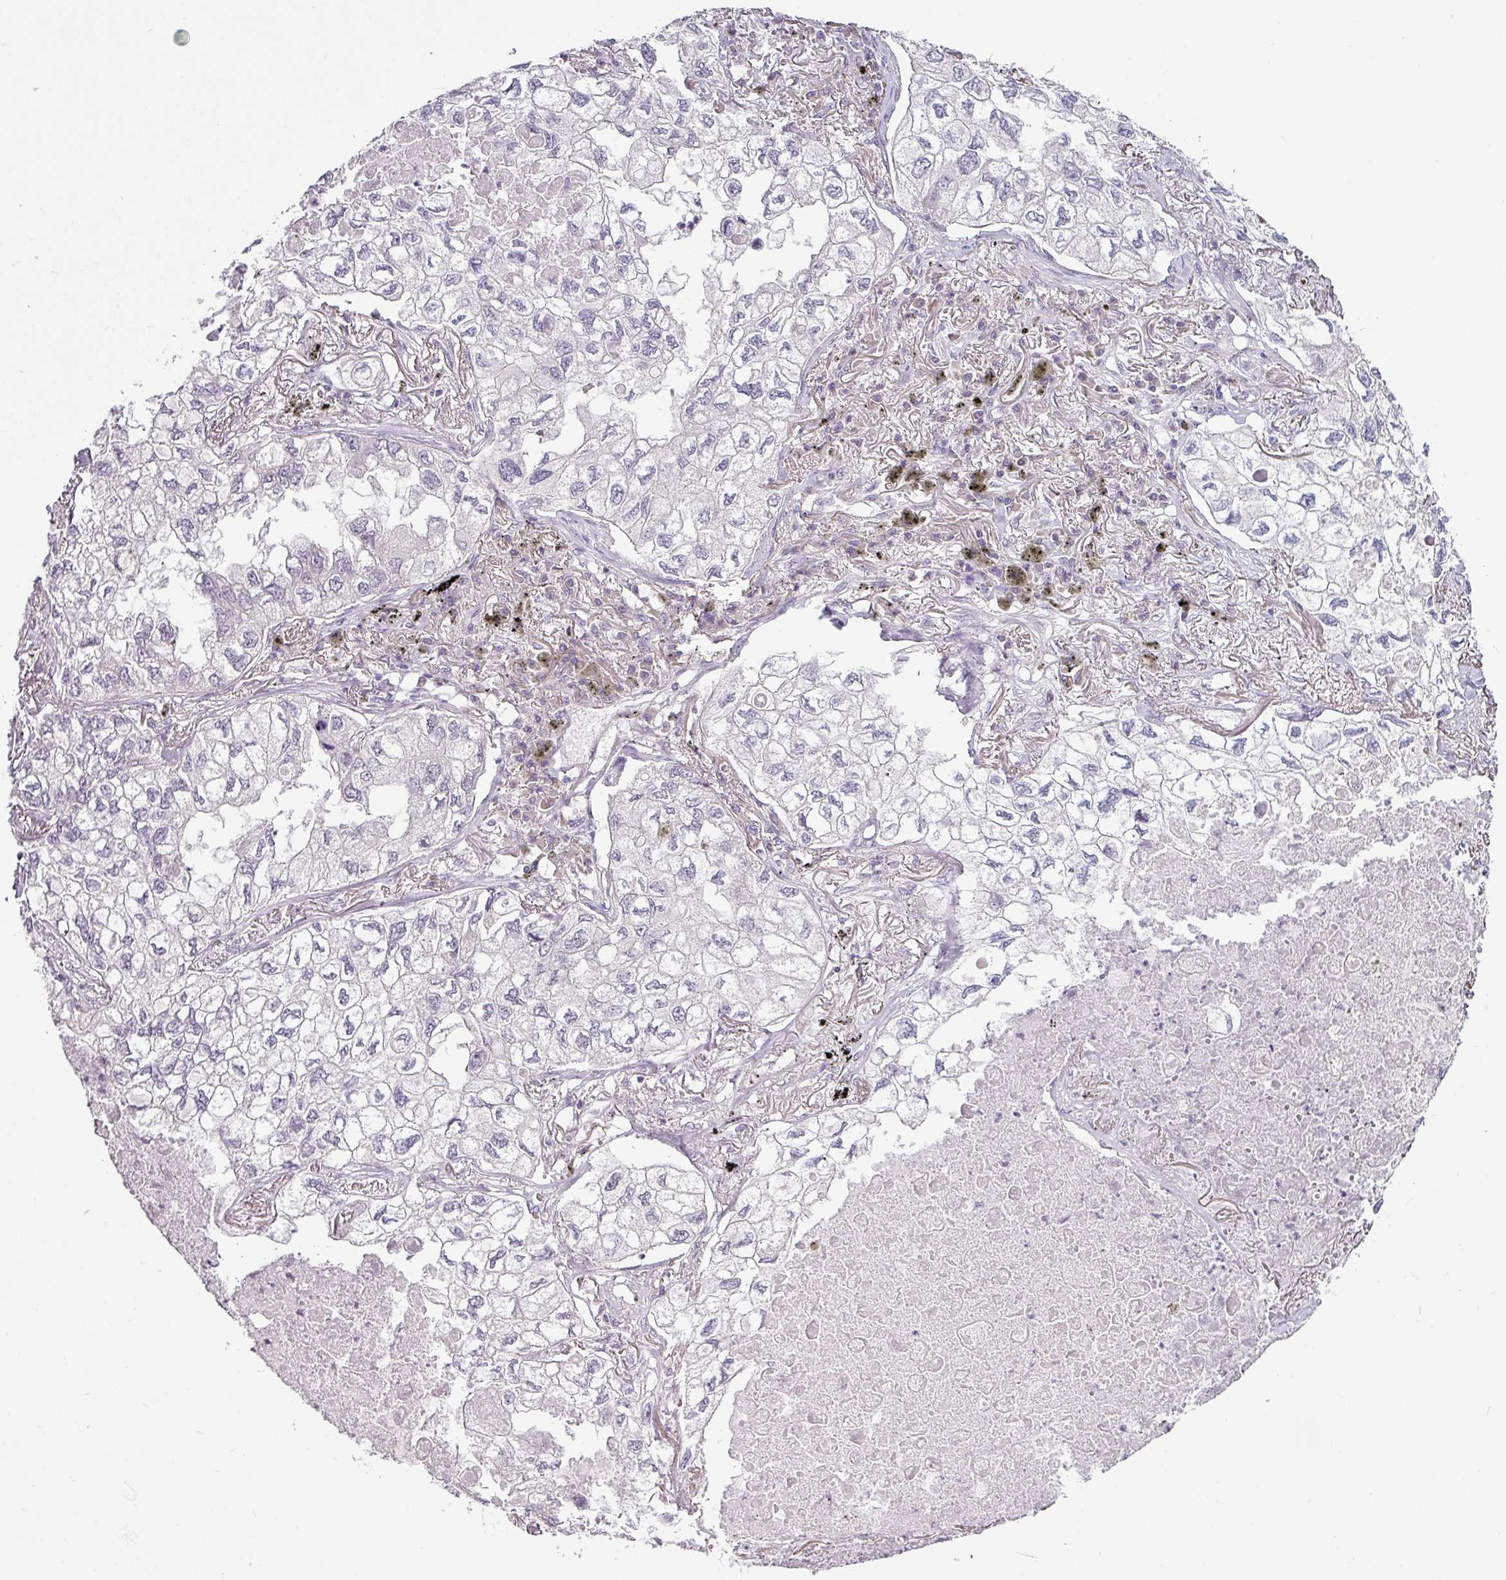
{"staining": {"intensity": "negative", "quantity": "none", "location": "none"}, "tissue": "lung cancer", "cell_type": "Tumor cells", "image_type": "cancer", "snomed": [{"axis": "morphology", "description": "Adenocarcinoma, NOS"}, {"axis": "topography", "description": "Lung"}], "caption": "Lung adenocarcinoma stained for a protein using IHC shows no positivity tumor cells.", "gene": "OR52D1", "patient": {"sex": "male", "age": 65}}